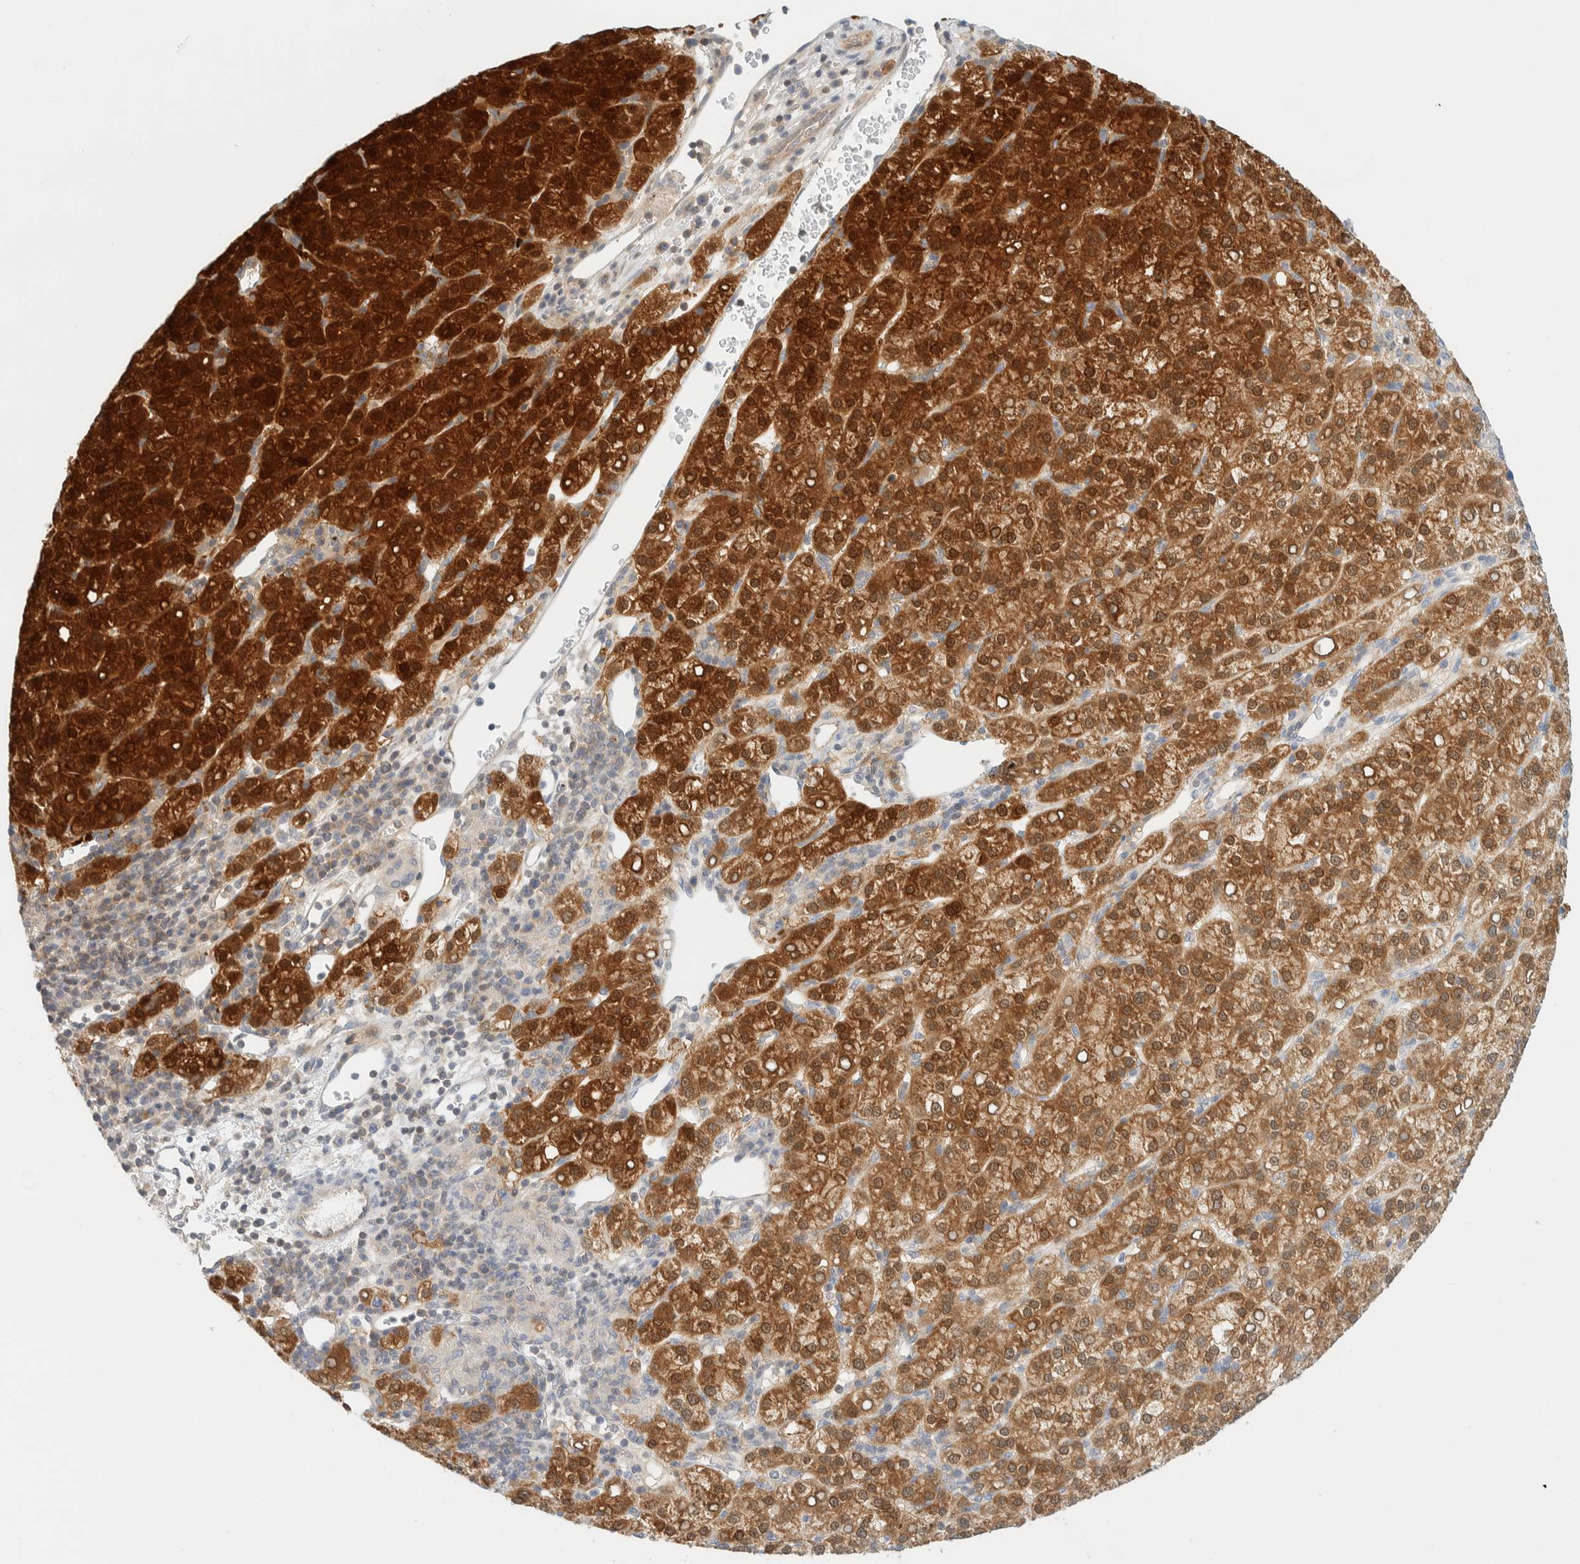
{"staining": {"intensity": "strong", "quantity": ">75%", "location": "cytoplasmic/membranous"}, "tissue": "liver cancer", "cell_type": "Tumor cells", "image_type": "cancer", "snomed": [{"axis": "morphology", "description": "Carcinoma, Hepatocellular, NOS"}, {"axis": "topography", "description": "Liver"}], "caption": "Immunohistochemistry (DAB (3,3'-diaminobenzidine)) staining of human hepatocellular carcinoma (liver) exhibits strong cytoplasmic/membranous protein staining in about >75% of tumor cells.", "gene": "PCYT2", "patient": {"sex": "female", "age": 58}}